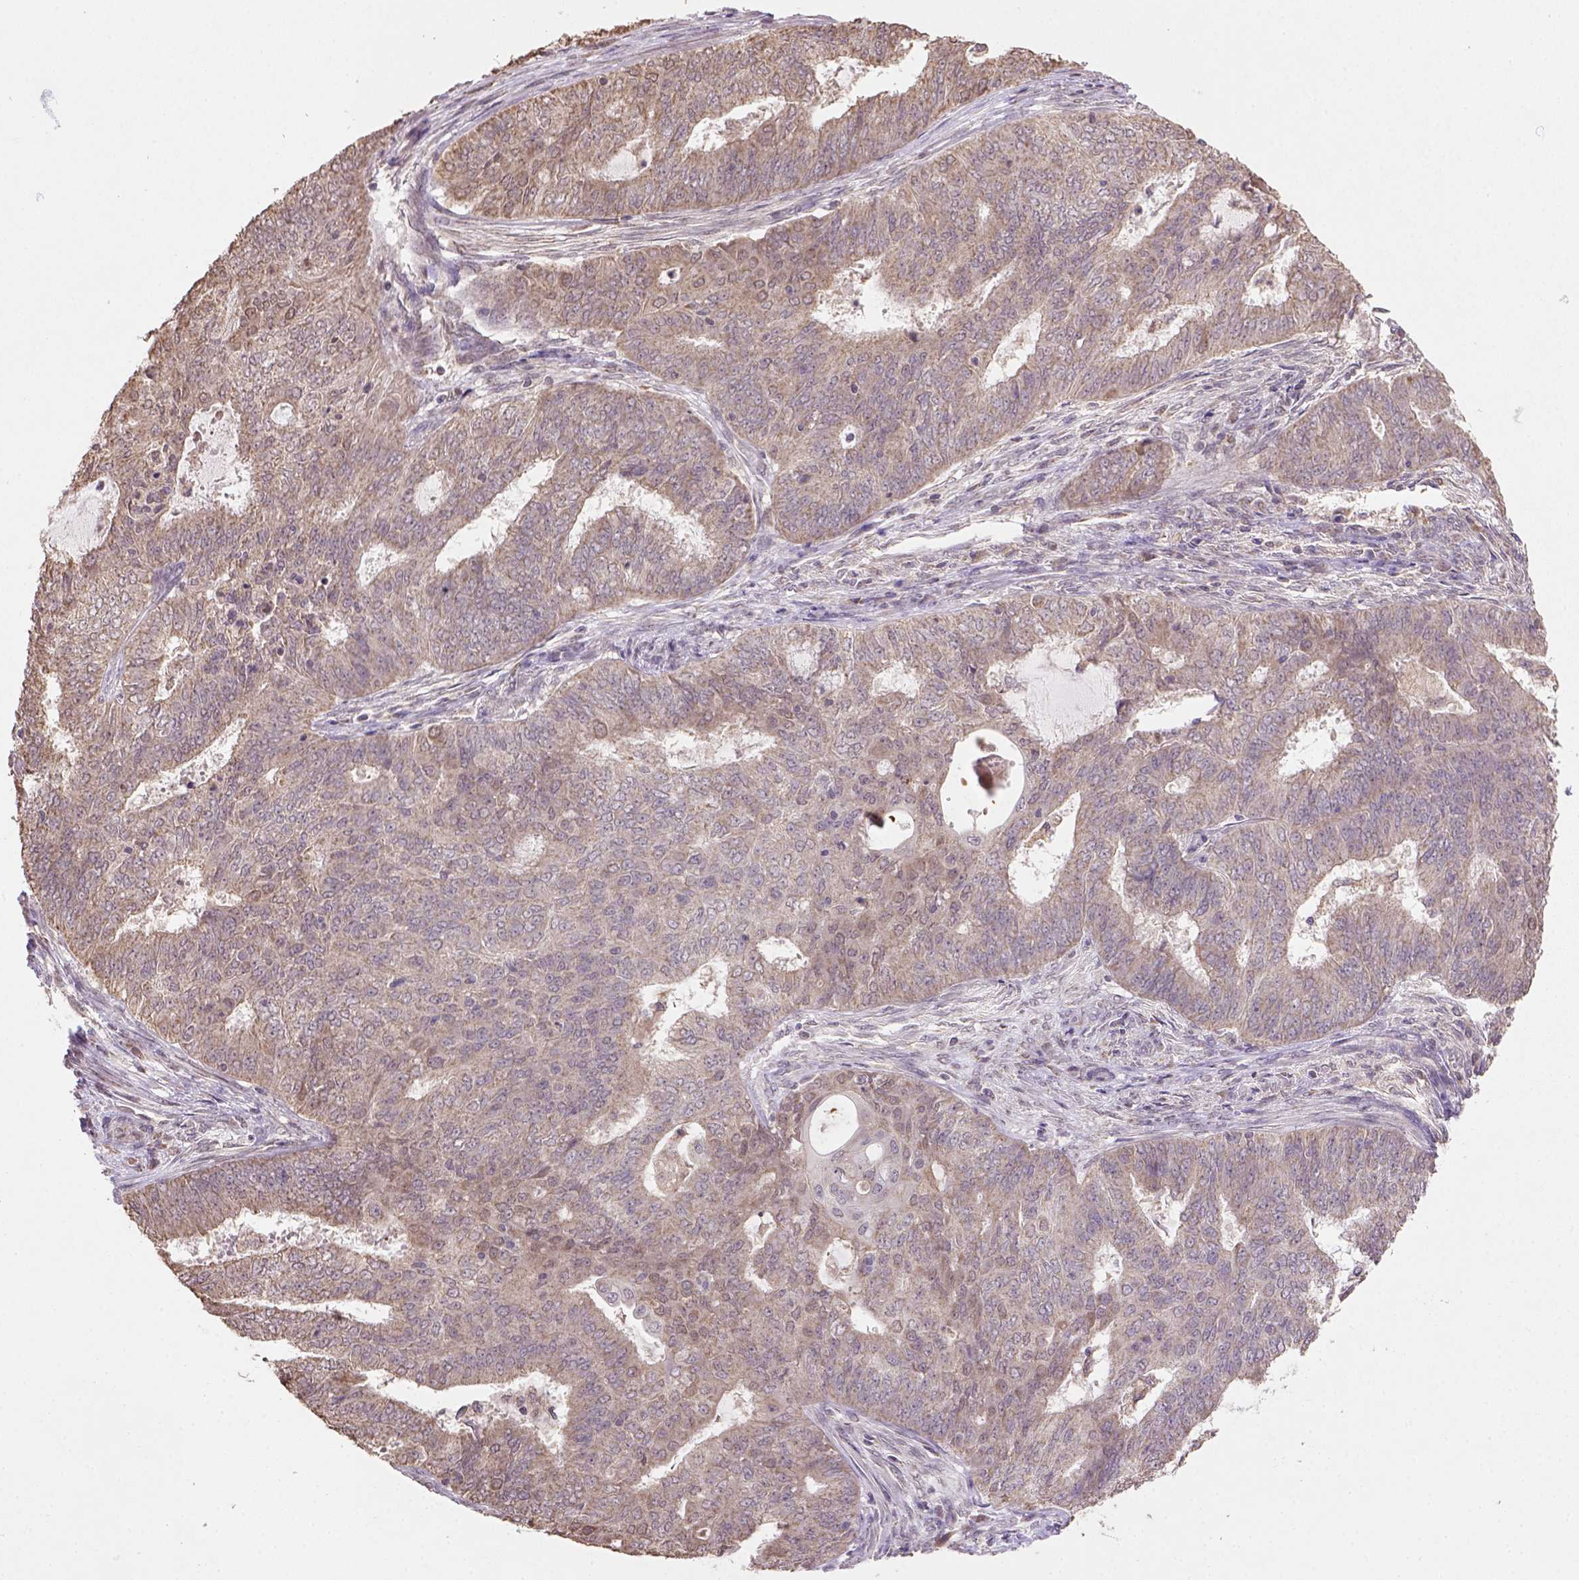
{"staining": {"intensity": "moderate", "quantity": "<25%", "location": "cytoplasmic/membranous"}, "tissue": "endometrial cancer", "cell_type": "Tumor cells", "image_type": "cancer", "snomed": [{"axis": "morphology", "description": "Adenocarcinoma, NOS"}, {"axis": "topography", "description": "Endometrium"}], "caption": "Tumor cells display low levels of moderate cytoplasmic/membranous positivity in approximately <25% of cells in human endometrial adenocarcinoma.", "gene": "NUDT10", "patient": {"sex": "female", "age": 62}}